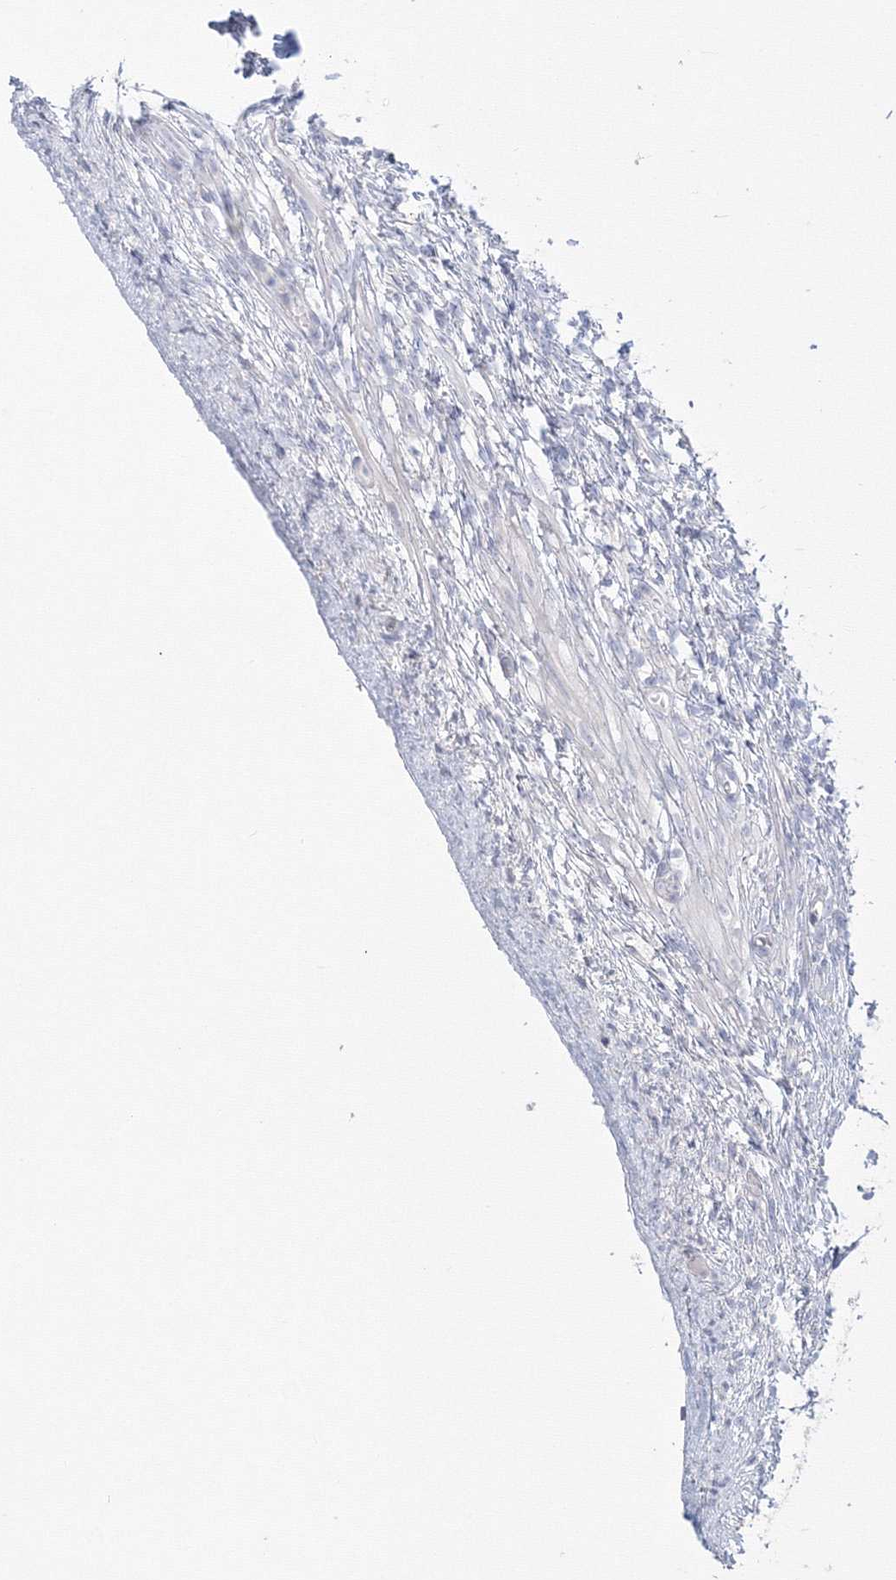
{"staining": {"intensity": "negative", "quantity": "none", "location": "none"}, "tissue": "ovary", "cell_type": "Follicle cells", "image_type": "normal", "snomed": [{"axis": "morphology", "description": "Normal tissue, NOS"}, {"axis": "topography", "description": "Ovary"}], "caption": "Immunohistochemistry (IHC) micrograph of unremarkable human ovary stained for a protein (brown), which exhibits no positivity in follicle cells.", "gene": "VSIG1", "patient": {"sex": "female", "age": 33}}